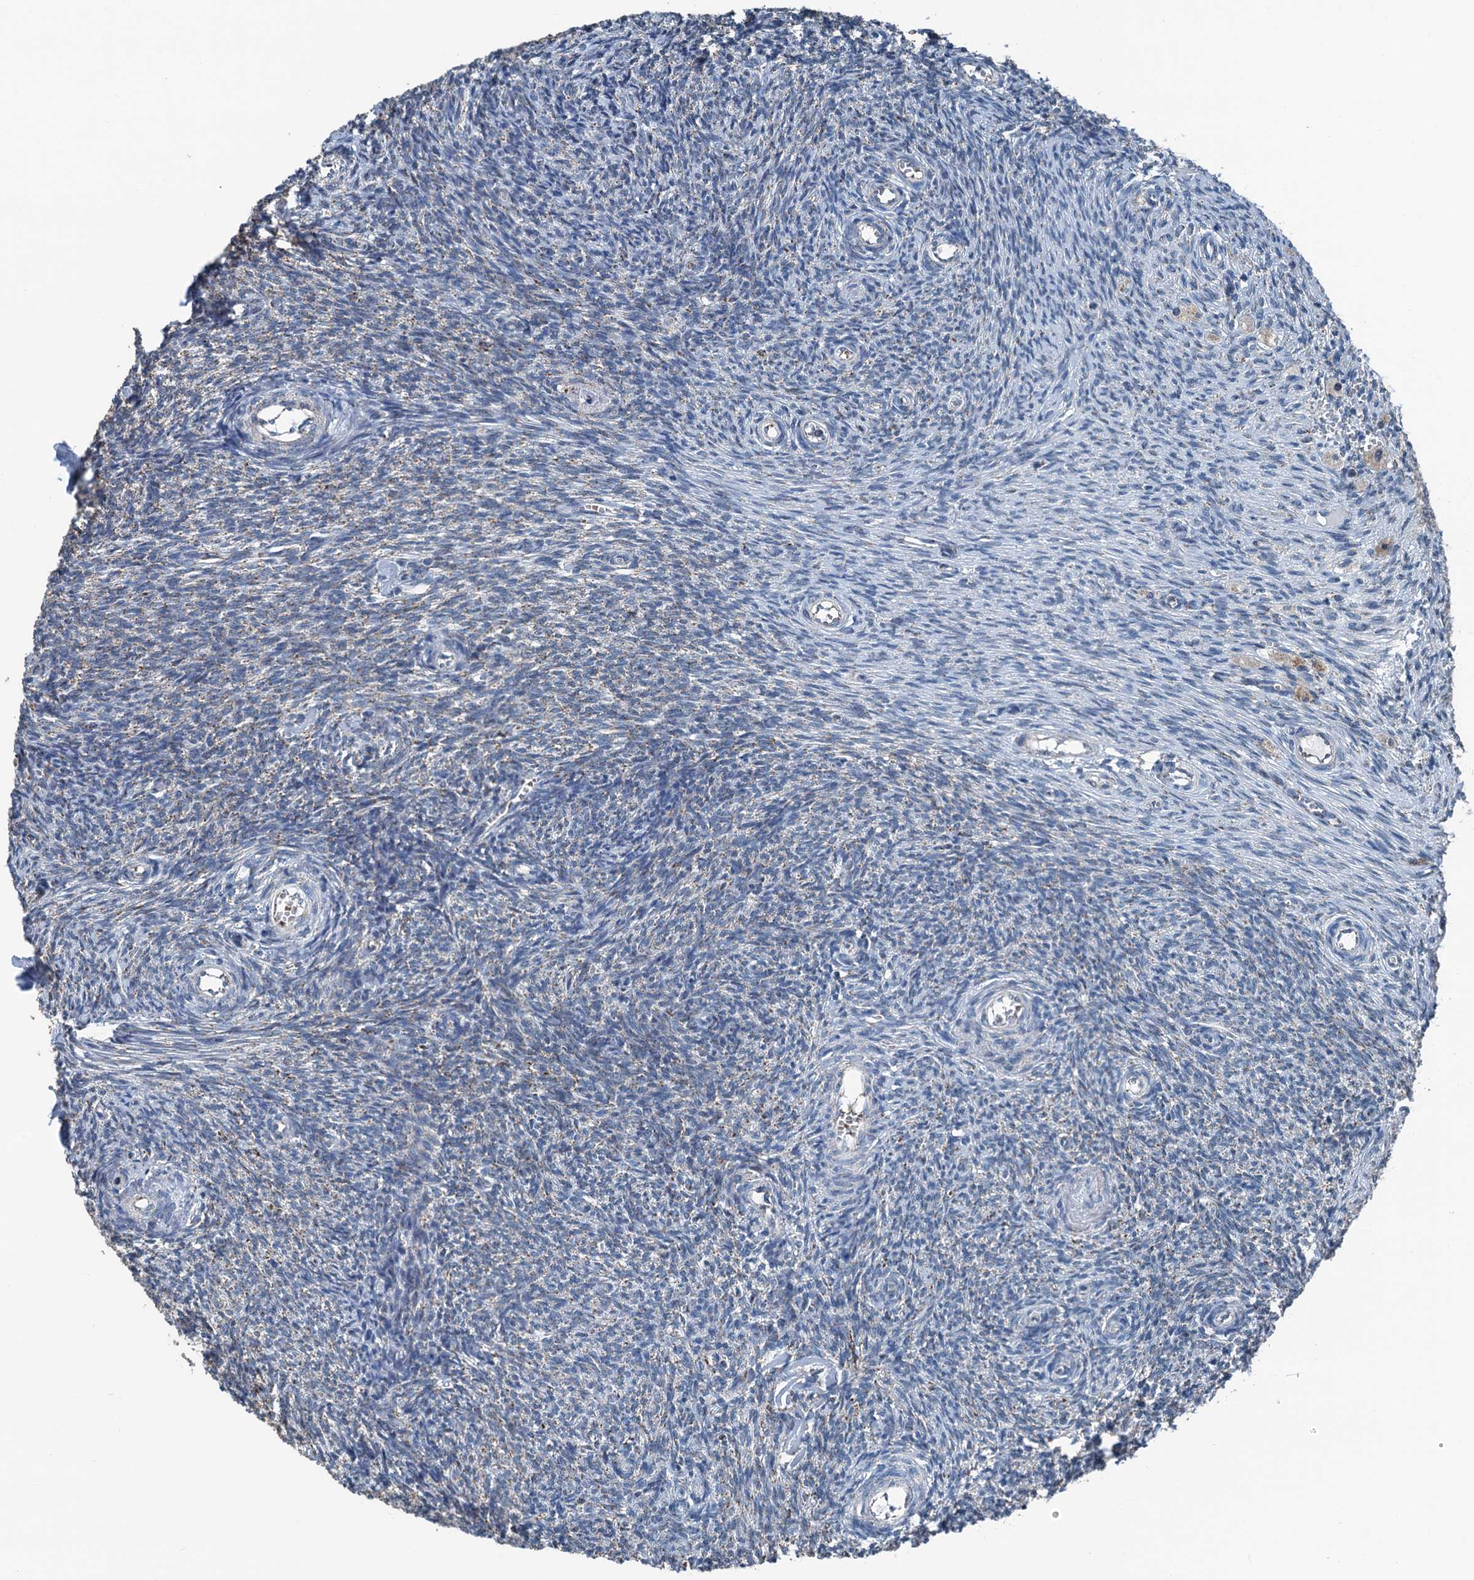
{"staining": {"intensity": "negative", "quantity": "none", "location": "none"}, "tissue": "ovary", "cell_type": "Ovarian stroma cells", "image_type": "normal", "snomed": [{"axis": "morphology", "description": "Normal tissue, NOS"}, {"axis": "topography", "description": "Ovary"}], "caption": "Immunohistochemical staining of unremarkable human ovary shows no significant staining in ovarian stroma cells. The staining was performed using DAB (3,3'-diaminobenzidine) to visualize the protein expression in brown, while the nuclei were stained in blue with hematoxylin (Magnification: 20x).", "gene": "TRPT1", "patient": {"sex": "female", "age": 44}}